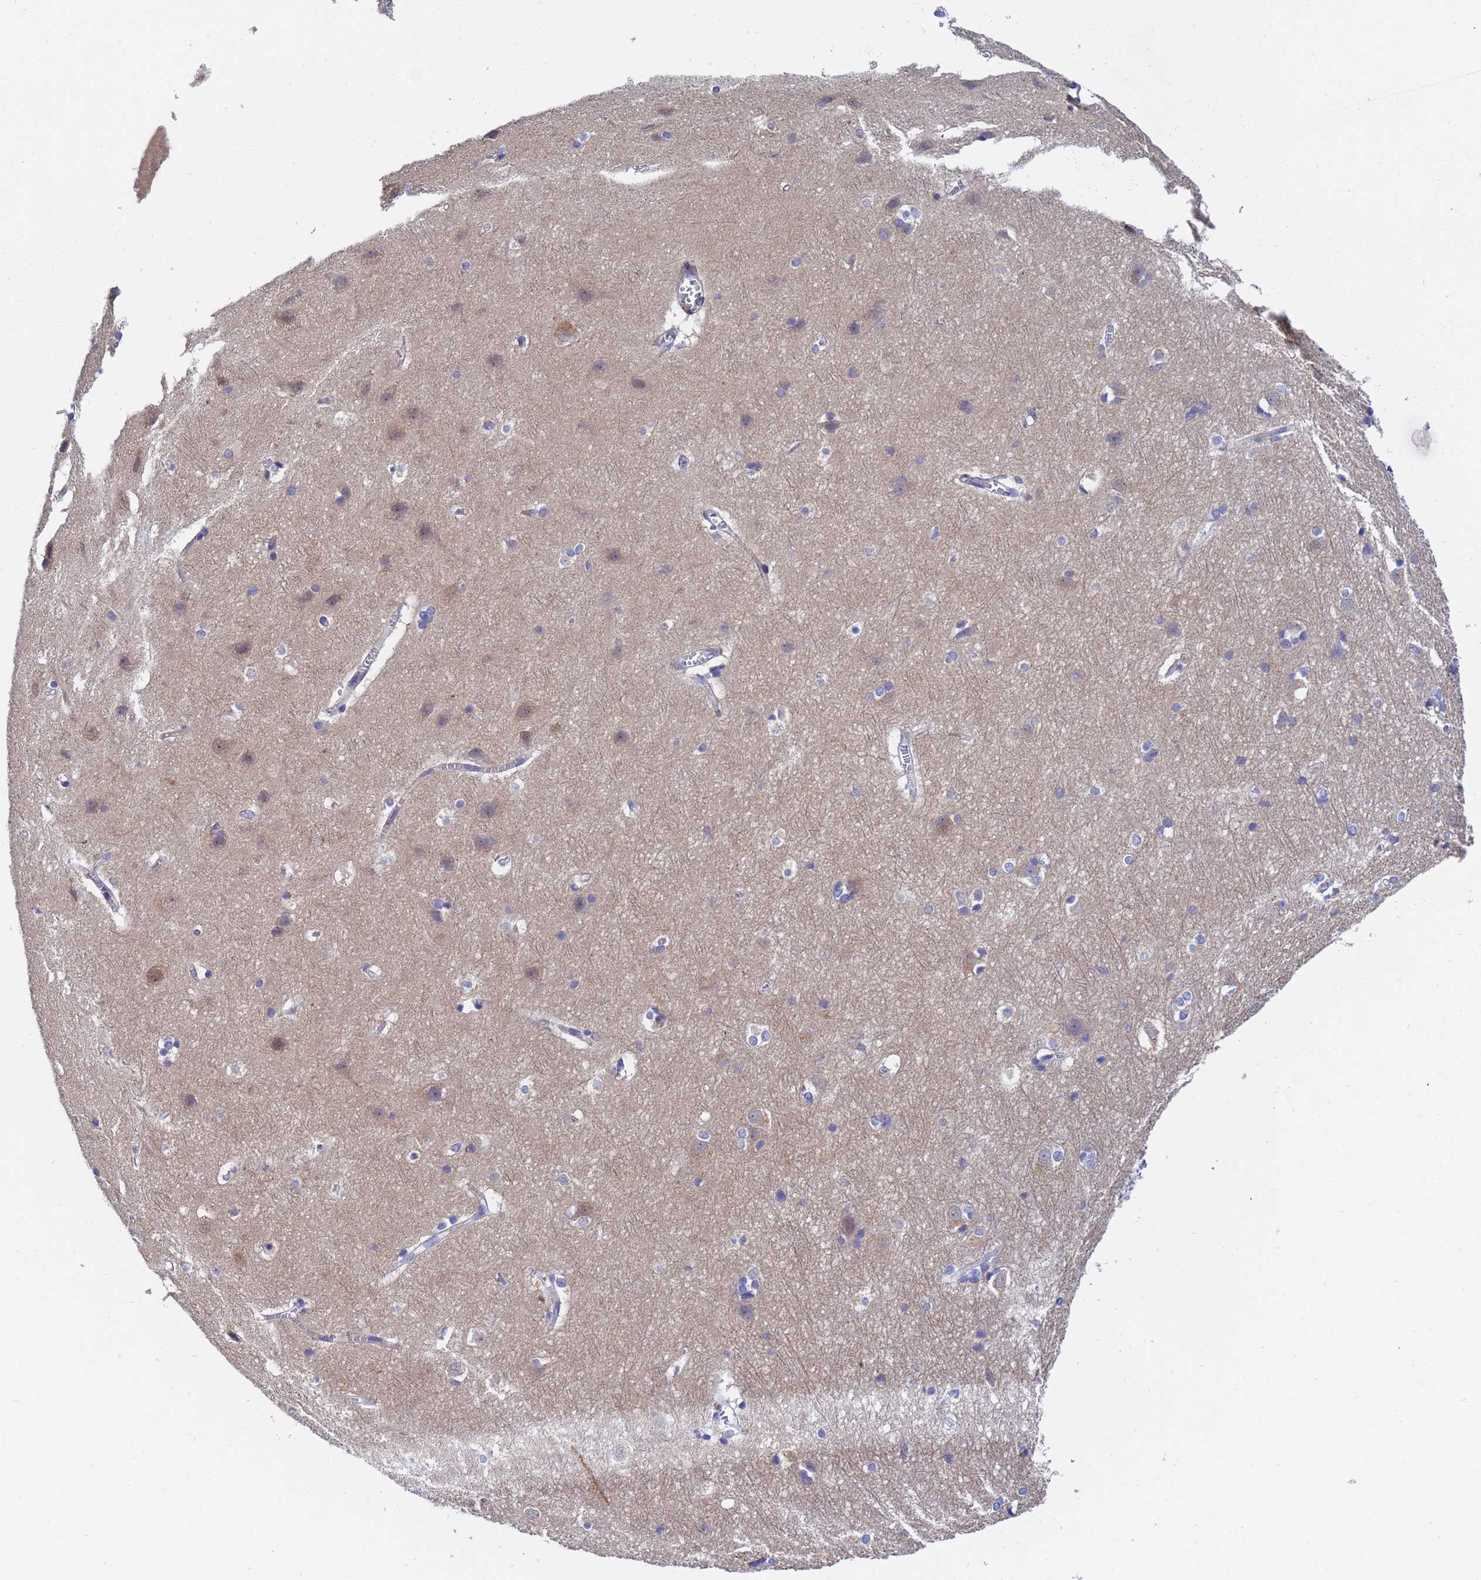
{"staining": {"intensity": "negative", "quantity": "none", "location": "none"}, "tissue": "cerebral cortex", "cell_type": "Endothelial cells", "image_type": "normal", "snomed": [{"axis": "morphology", "description": "Normal tissue, NOS"}, {"axis": "topography", "description": "Cerebral cortex"}], "caption": "Histopathology image shows no protein expression in endothelial cells of unremarkable cerebral cortex.", "gene": "UBE2O", "patient": {"sex": "male", "age": 54}}